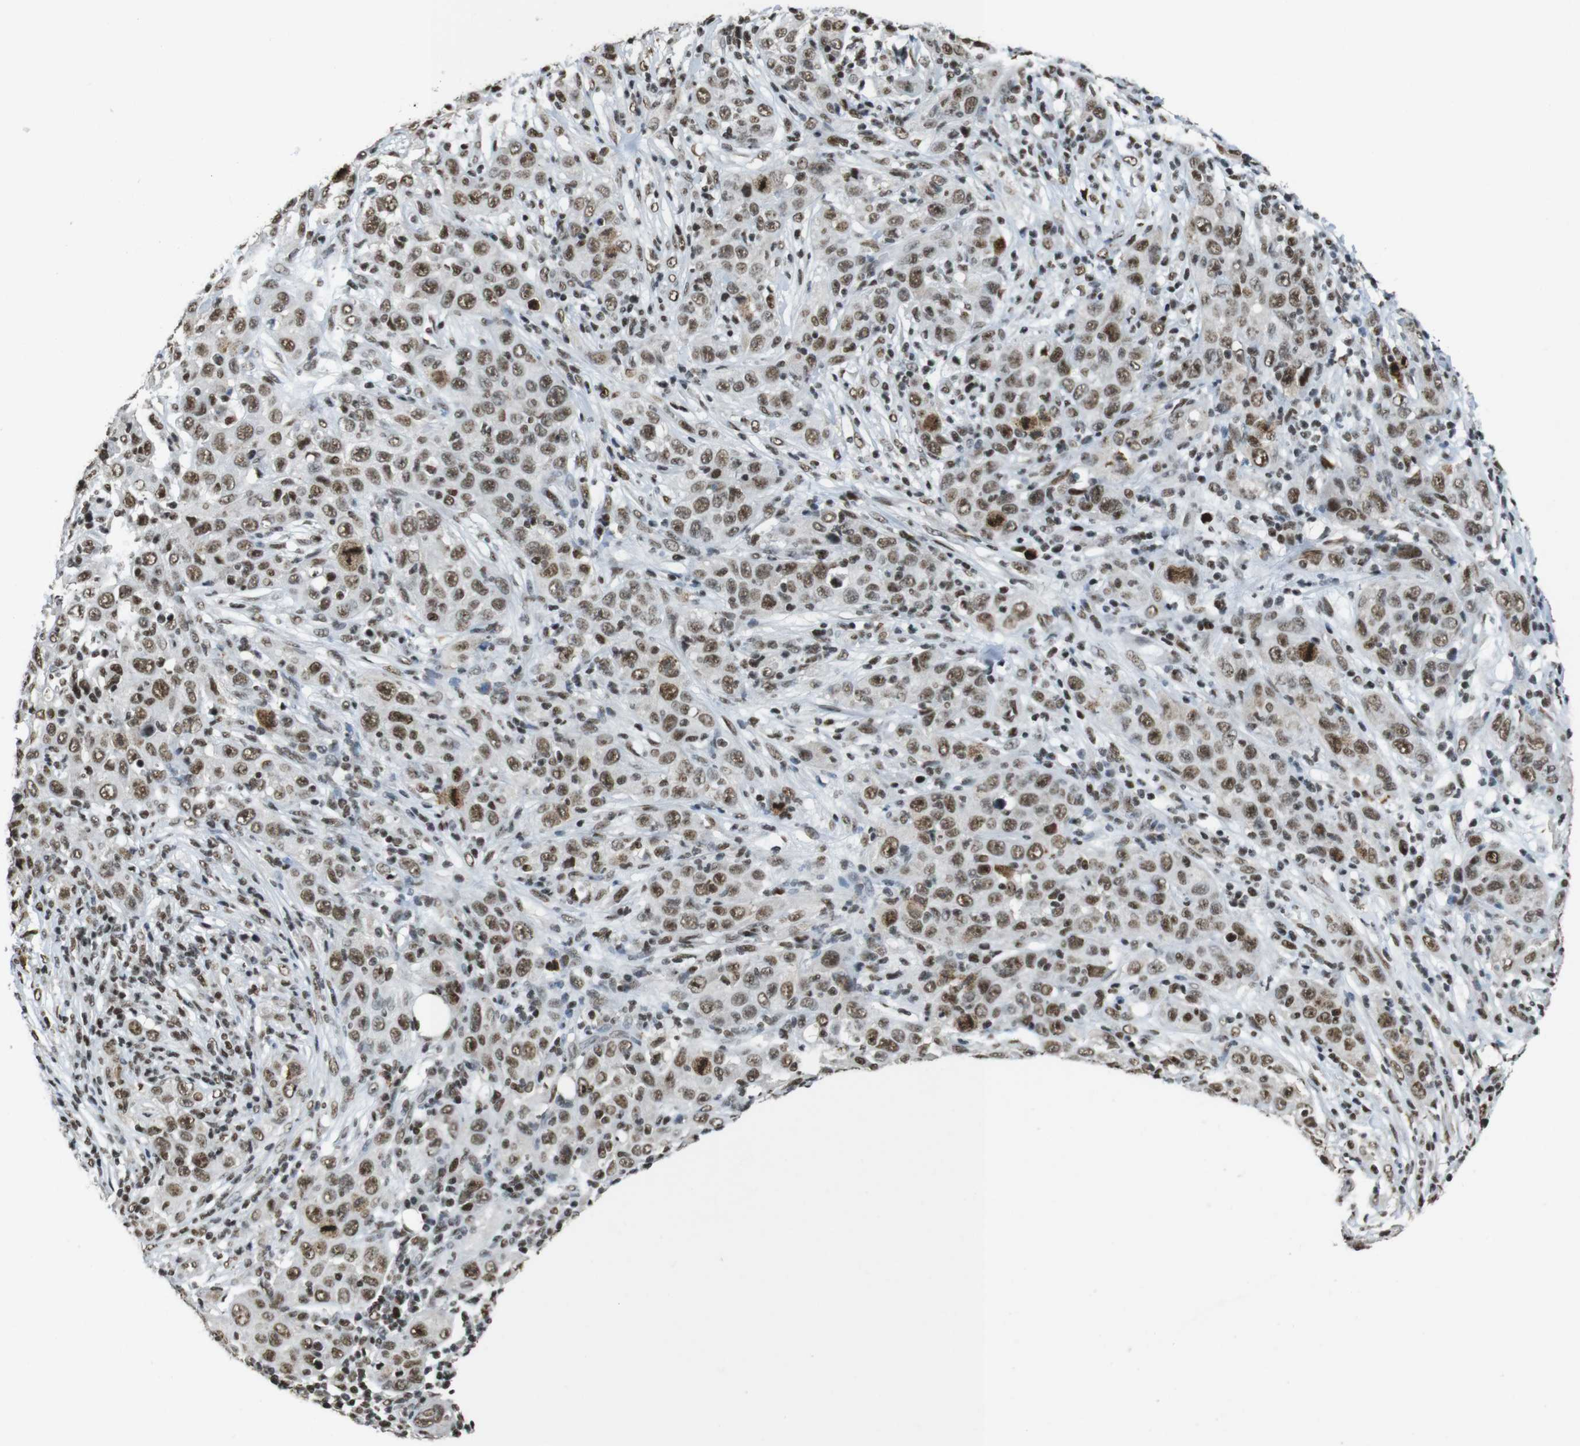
{"staining": {"intensity": "moderate", "quantity": ">75%", "location": "nuclear"}, "tissue": "skin cancer", "cell_type": "Tumor cells", "image_type": "cancer", "snomed": [{"axis": "morphology", "description": "Squamous cell carcinoma, NOS"}, {"axis": "topography", "description": "Skin"}], "caption": "Immunohistochemistry micrograph of skin cancer stained for a protein (brown), which displays medium levels of moderate nuclear staining in about >75% of tumor cells.", "gene": "CSNK2B", "patient": {"sex": "female", "age": 88}}